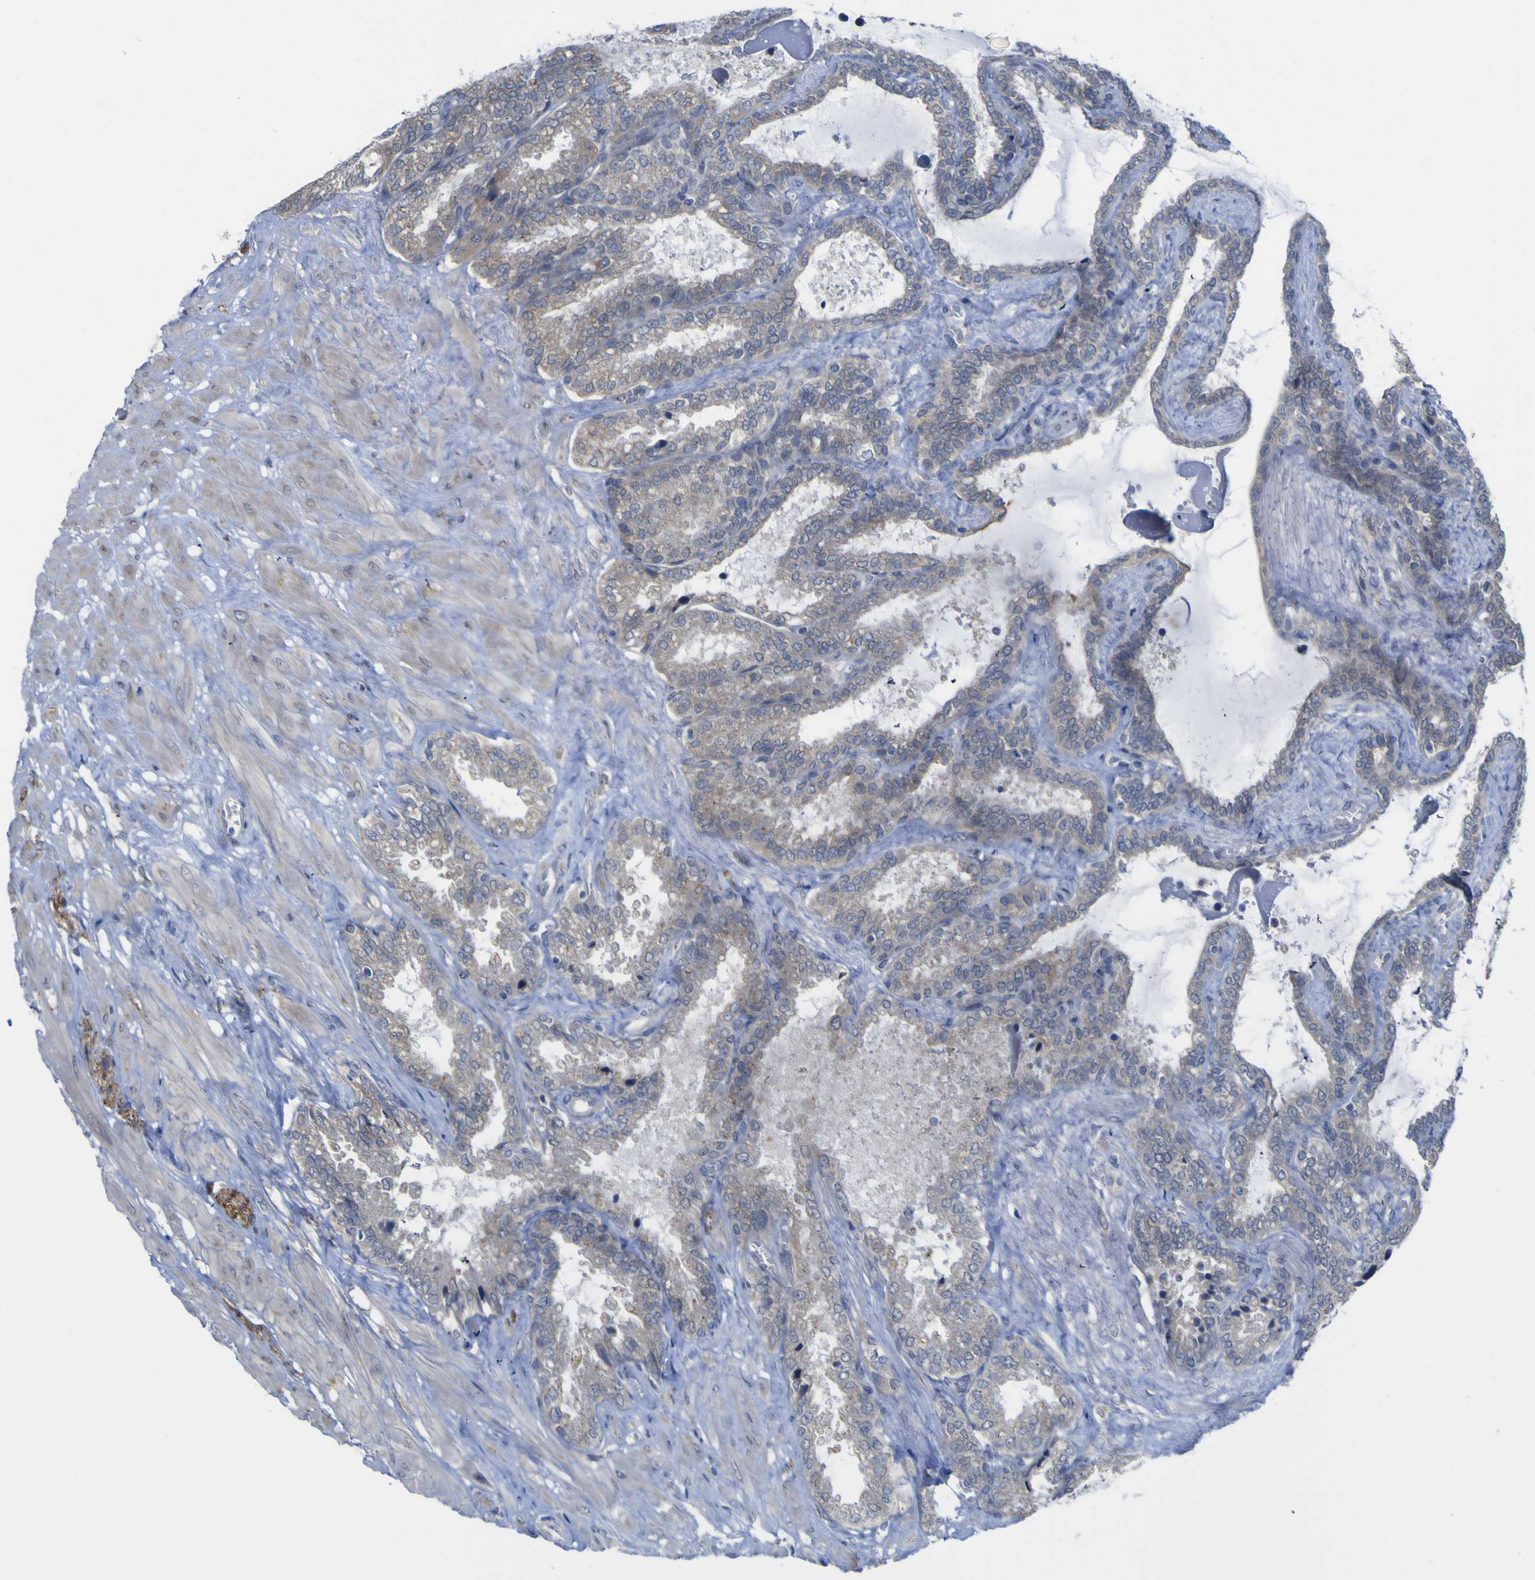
{"staining": {"intensity": "negative", "quantity": "none", "location": "none"}, "tissue": "seminal vesicle", "cell_type": "Glandular cells", "image_type": "normal", "snomed": [{"axis": "morphology", "description": "Normal tissue, NOS"}, {"axis": "topography", "description": "Seminal veicle"}], "caption": "High magnification brightfield microscopy of unremarkable seminal vesicle stained with DAB (brown) and counterstained with hematoxylin (blue): glandular cells show no significant staining. (Brightfield microscopy of DAB immunohistochemistry (IHC) at high magnification).", "gene": "TNFRSF11A", "patient": {"sex": "male", "age": 46}}